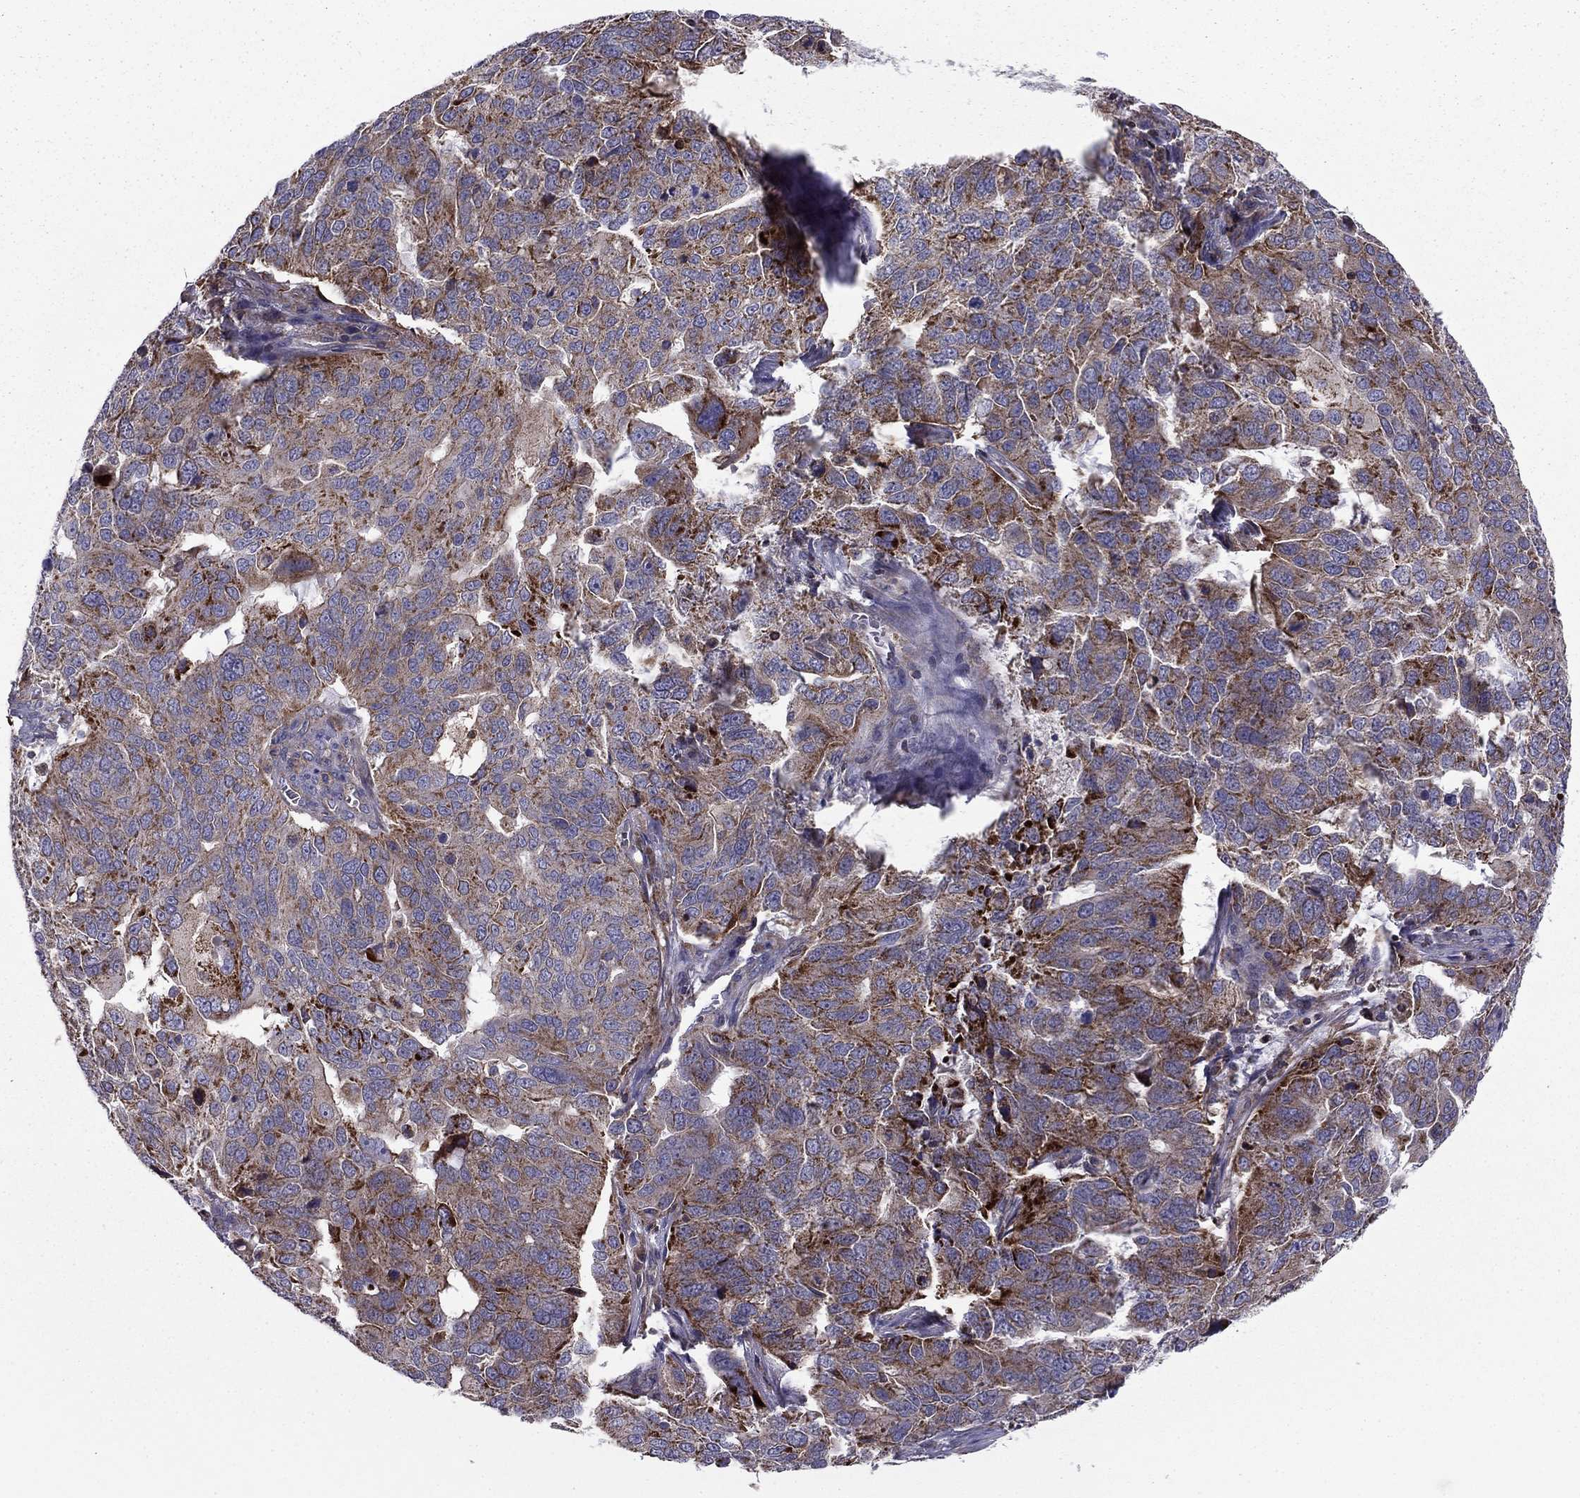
{"staining": {"intensity": "strong", "quantity": "<25%", "location": "cytoplasmic/membranous"}, "tissue": "ovarian cancer", "cell_type": "Tumor cells", "image_type": "cancer", "snomed": [{"axis": "morphology", "description": "Carcinoma, endometroid"}, {"axis": "topography", "description": "Soft tissue"}, {"axis": "topography", "description": "Ovary"}], "caption": "Immunohistochemistry (IHC) micrograph of neoplastic tissue: human ovarian cancer (endometroid carcinoma) stained using immunohistochemistry (IHC) displays medium levels of strong protein expression localized specifically in the cytoplasmic/membranous of tumor cells, appearing as a cytoplasmic/membranous brown color.", "gene": "ALG6", "patient": {"sex": "female", "age": 52}}